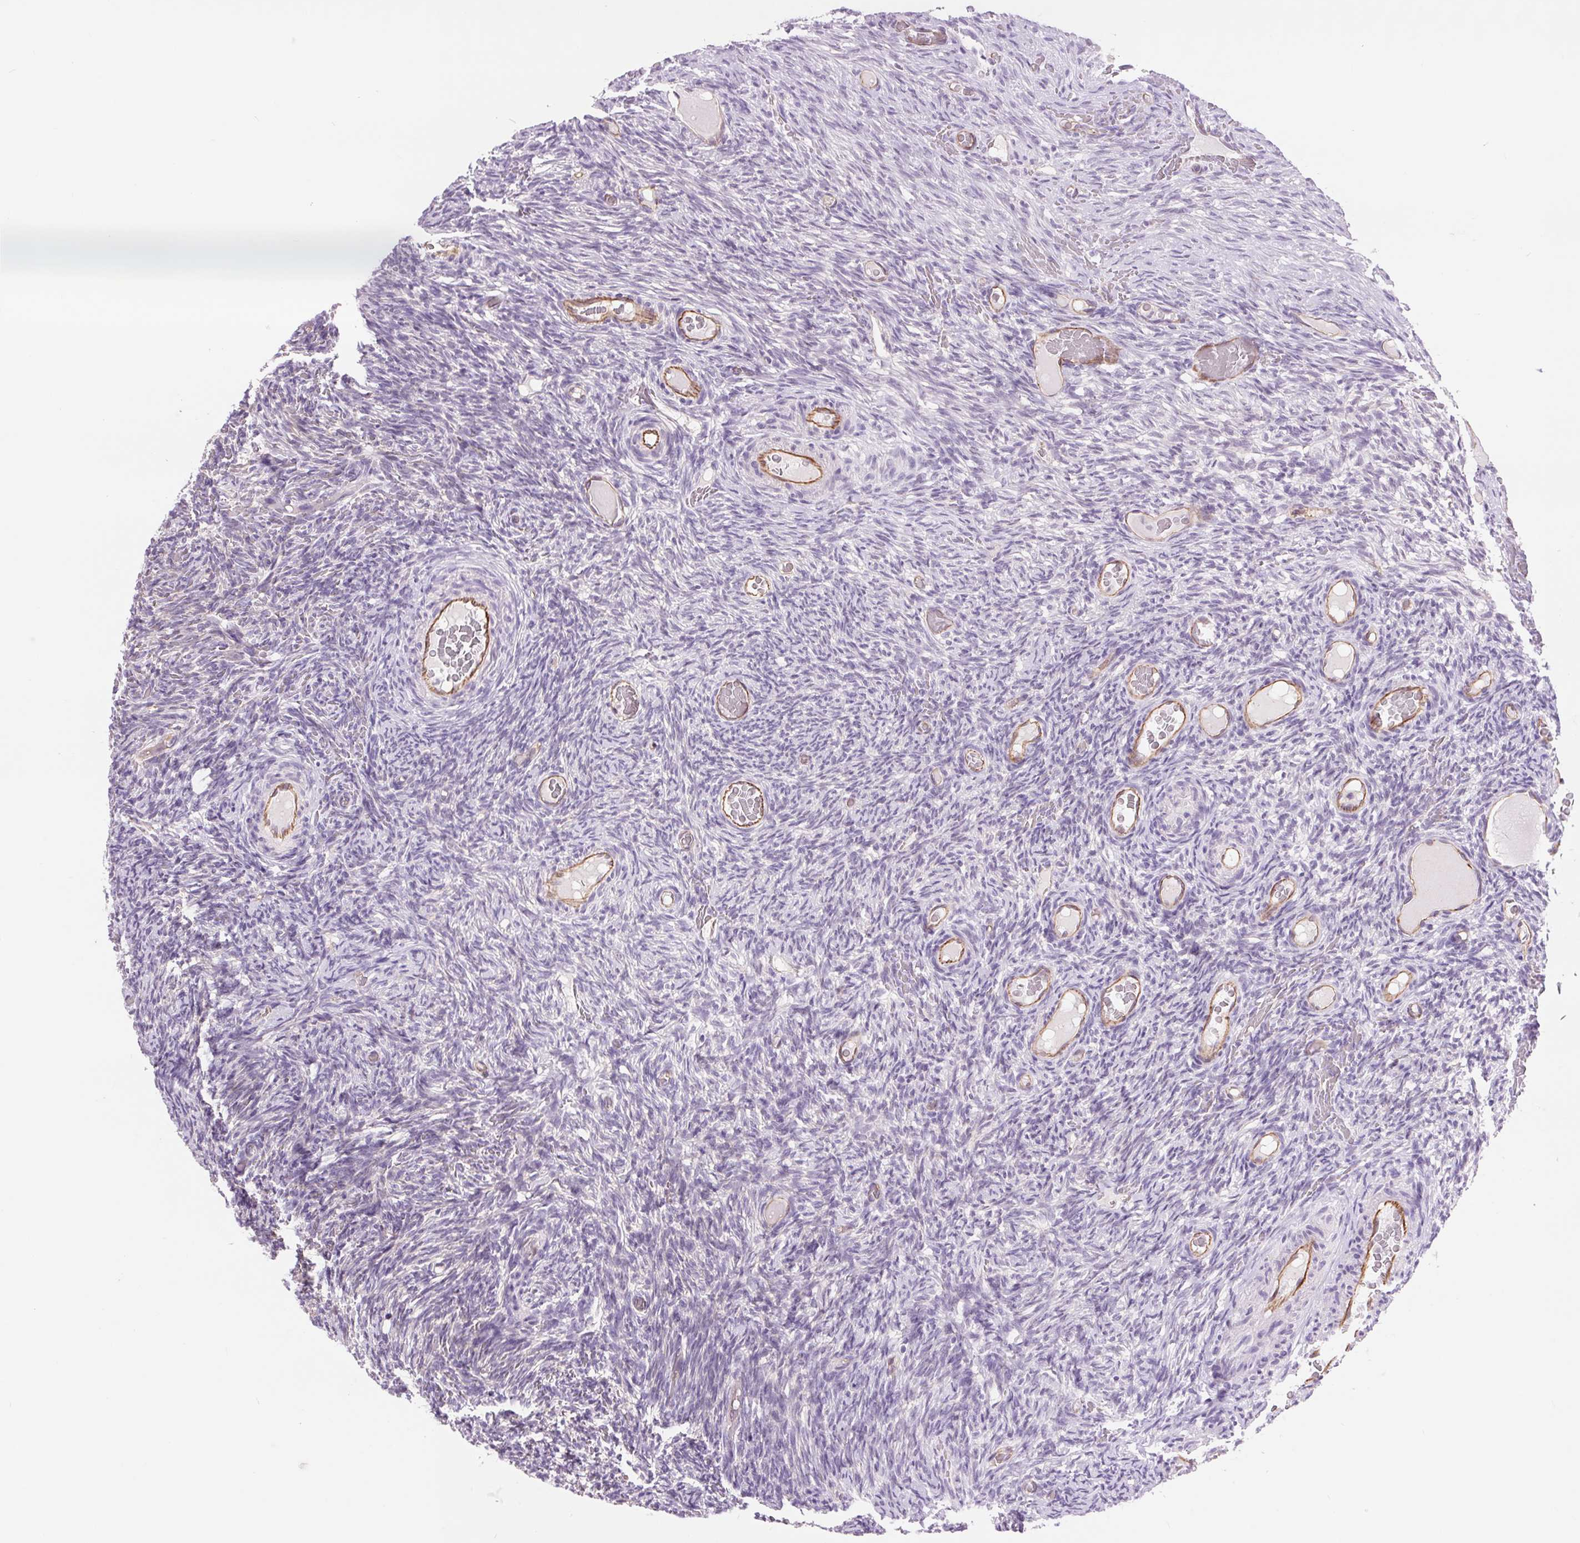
{"staining": {"intensity": "negative", "quantity": "none", "location": "none"}, "tissue": "ovary", "cell_type": "Follicle cells", "image_type": "normal", "snomed": [{"axis": "morphology", "description": "Normal tissue, NOS"}, {"axis": "topography", "description": "Ovary"}], "caption": "This is an immunohistochemistry (IHC) micrograph of normal human ovary. There is no staining in follicle cells.", "gene": "DIXDC1", "patient": {"sex": "female", "age": 34}}